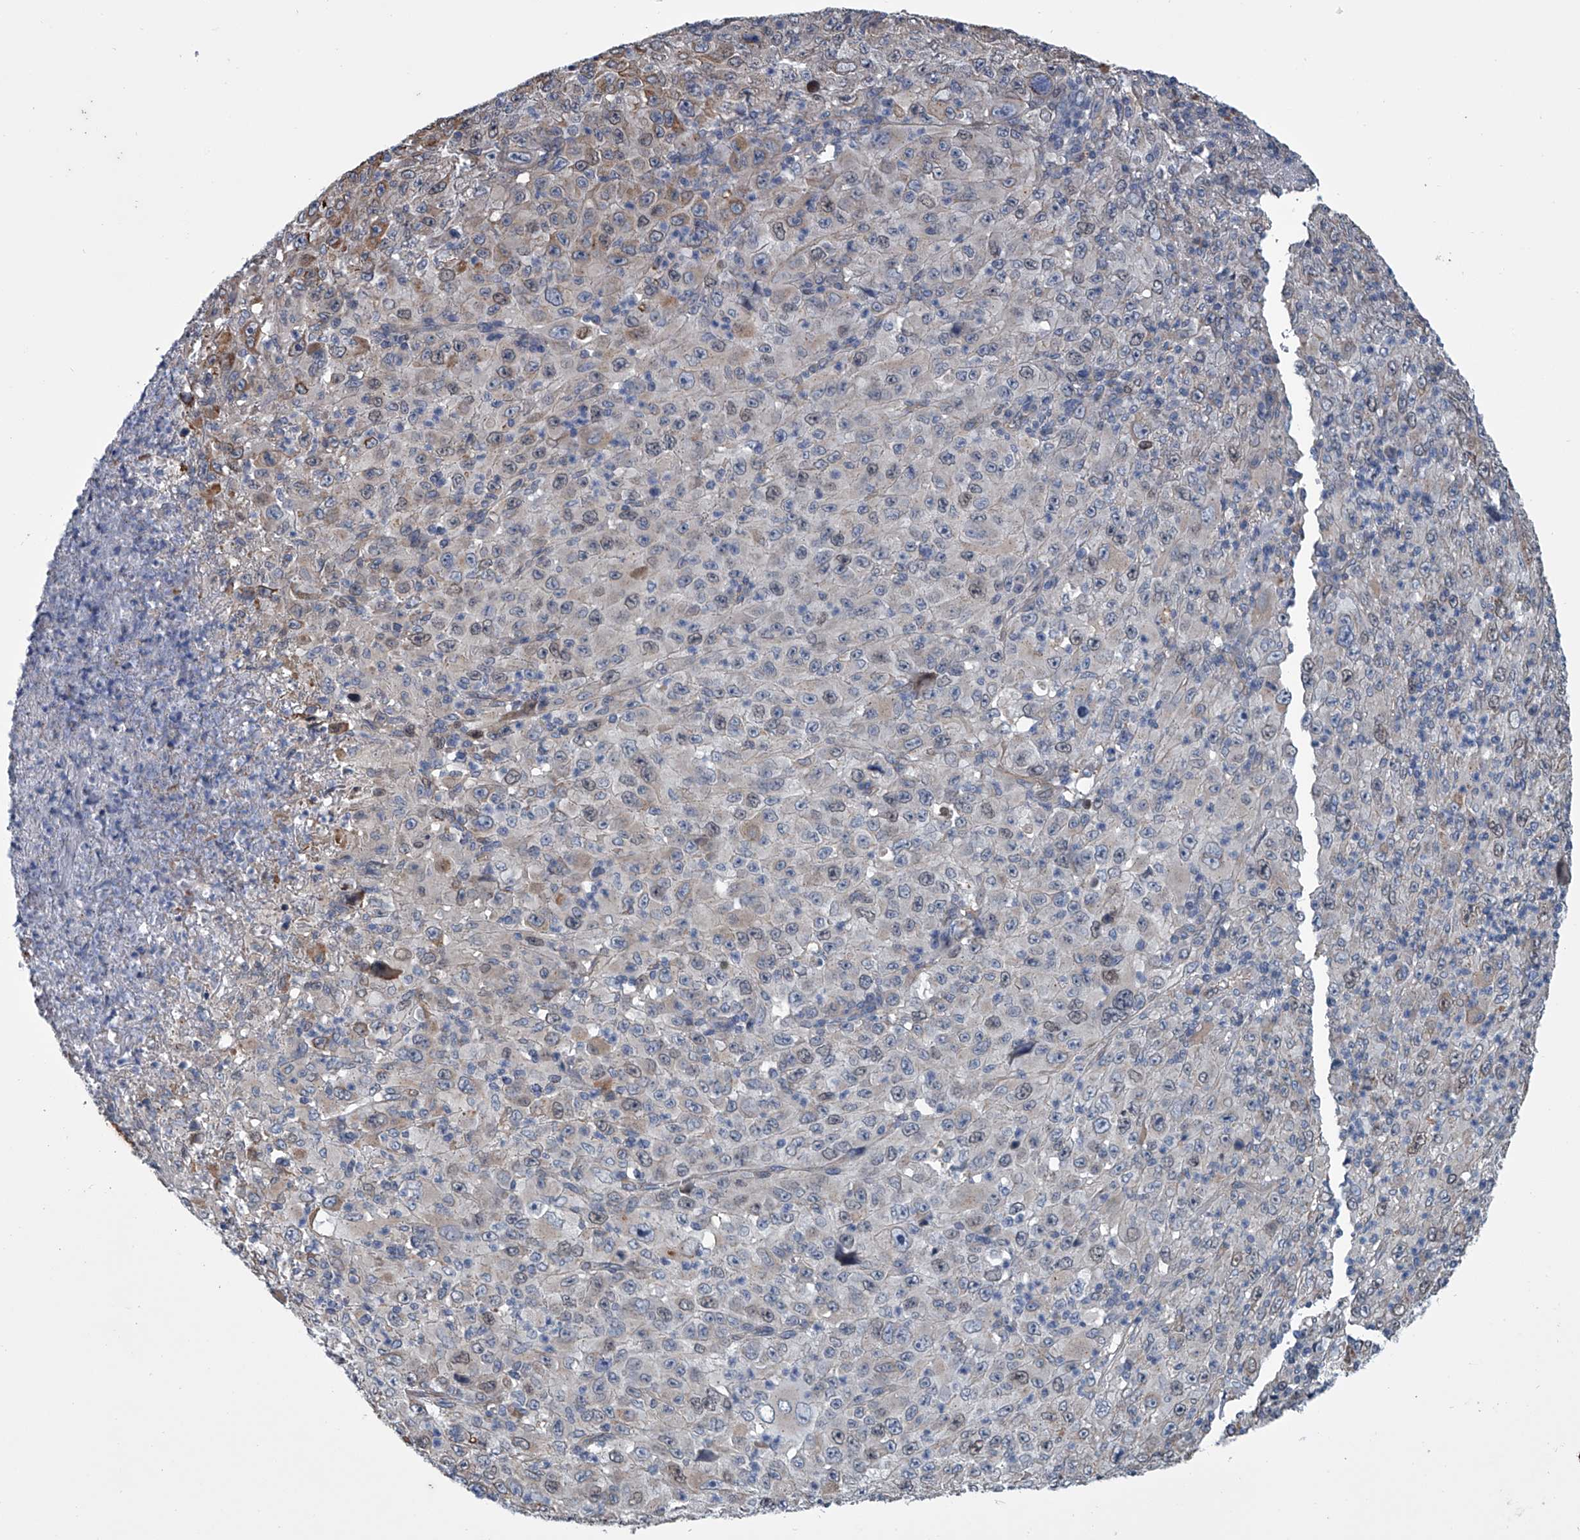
{"staining": {"intensity": "weak", "quantity": "<25%", "location": "cytoplasmic/membranous"}, "tissue": "melanoma", "cell_type": "Tumor cells", "image_type": "cancer", "snomed": [{"axis": "morphology", "description": "Malignant melanoma, Metastatic site"}, {"axis": "topography", "description": "Skin"}], "caption": "Melanoma stained for a protein using immunohistochemistry demonstrates no expression tumor cells.", "gene": "ABCG1", "patient": {"sex": "female", "age": 56}}